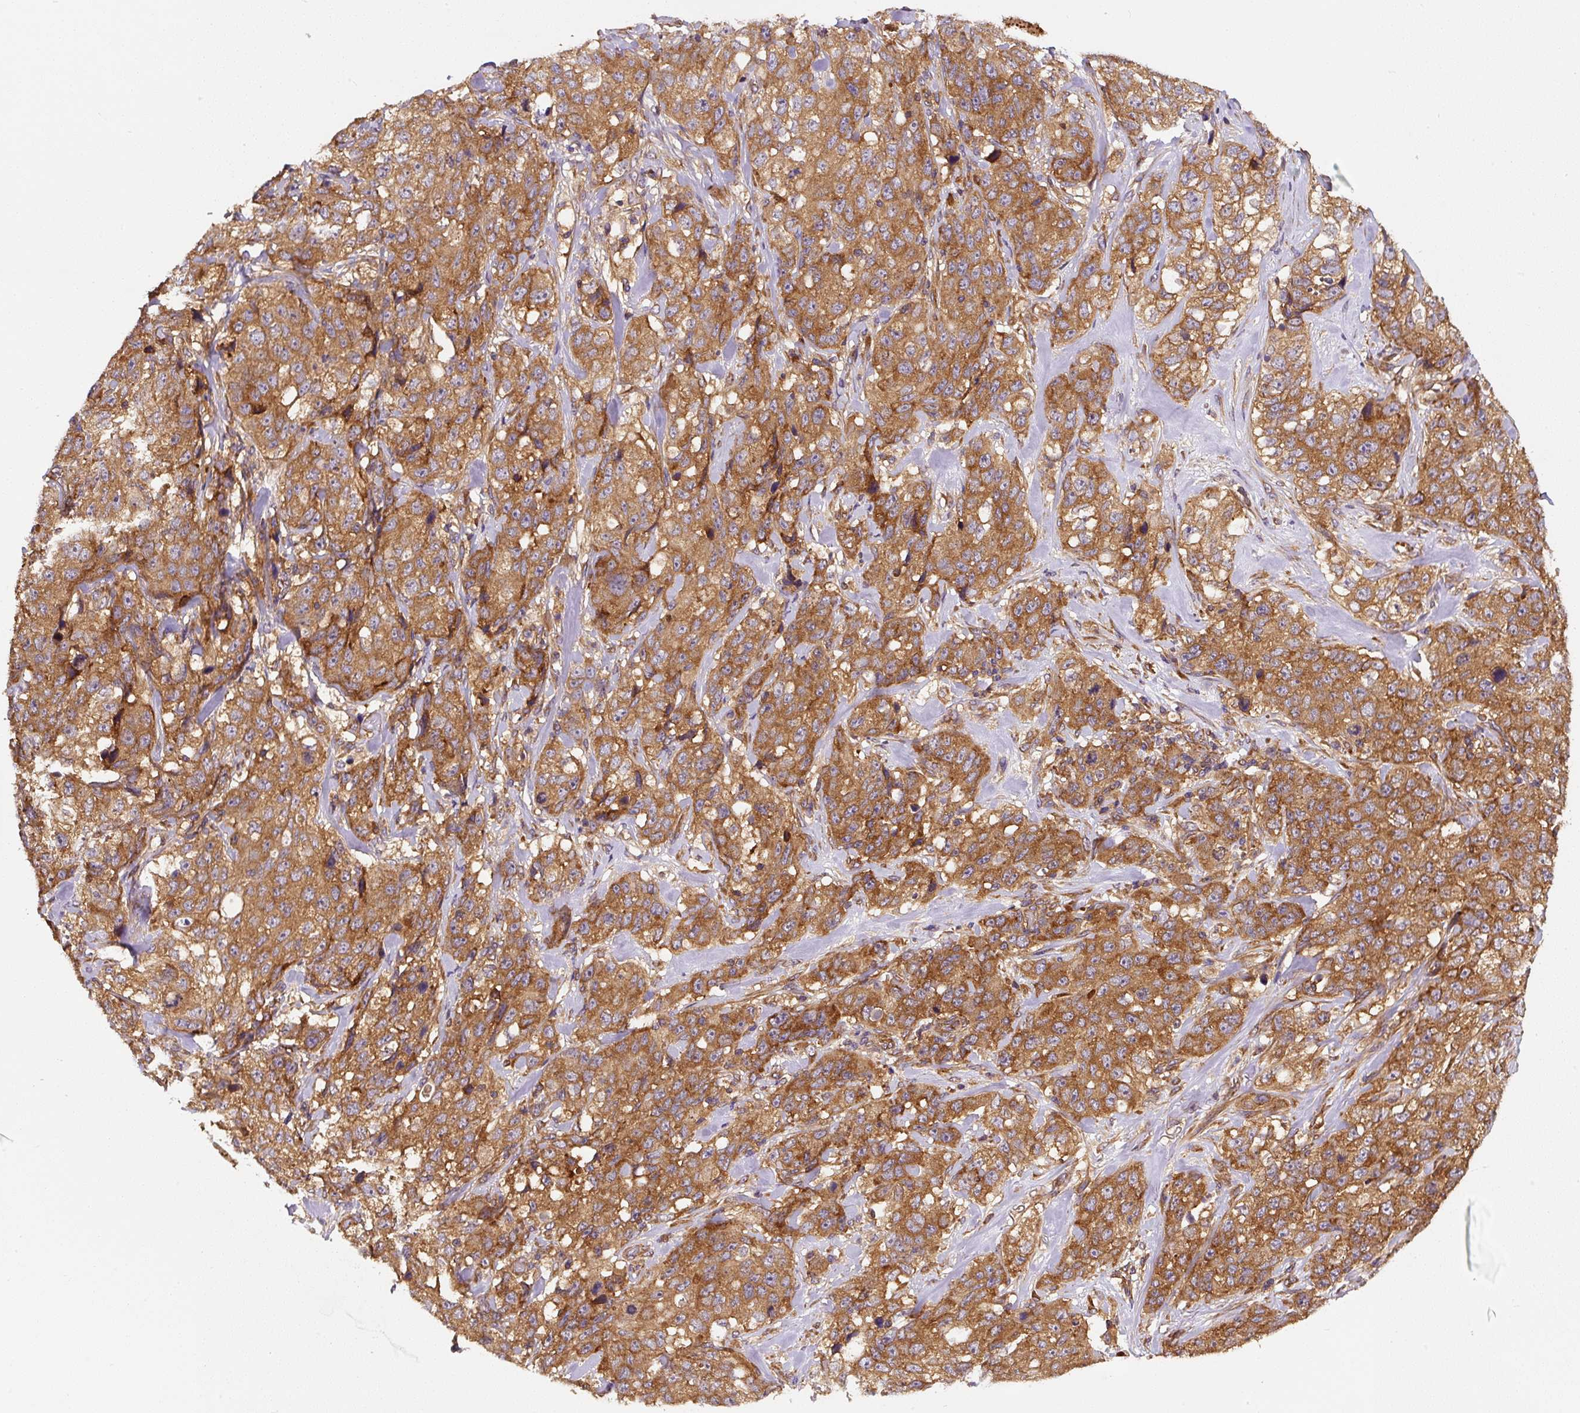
{"staining": {"intensity": "moderate", "quantity": ">75%", "location": "cytoplasmic/membranous"}, "tissue": "stomach cancer", "cell_type": "Tumor cells", "image_type": "cancer", "snomed": [{"axis": "morphology", "description": "Adenocarcinoma, NOS"}, {"axis": "topography", "description": "Stomach"}], "caption": "Immunohistochemical staining of human stomach adenocarcinoma displays medium levels of moderate cytoplasmic/membranous positivity in about >75% of tumor cells. (Brightfield microscopy of DAB IHC at high magnification).", "gene": "EIF2S2", "patient": {"sex": "male", "age": 48}}